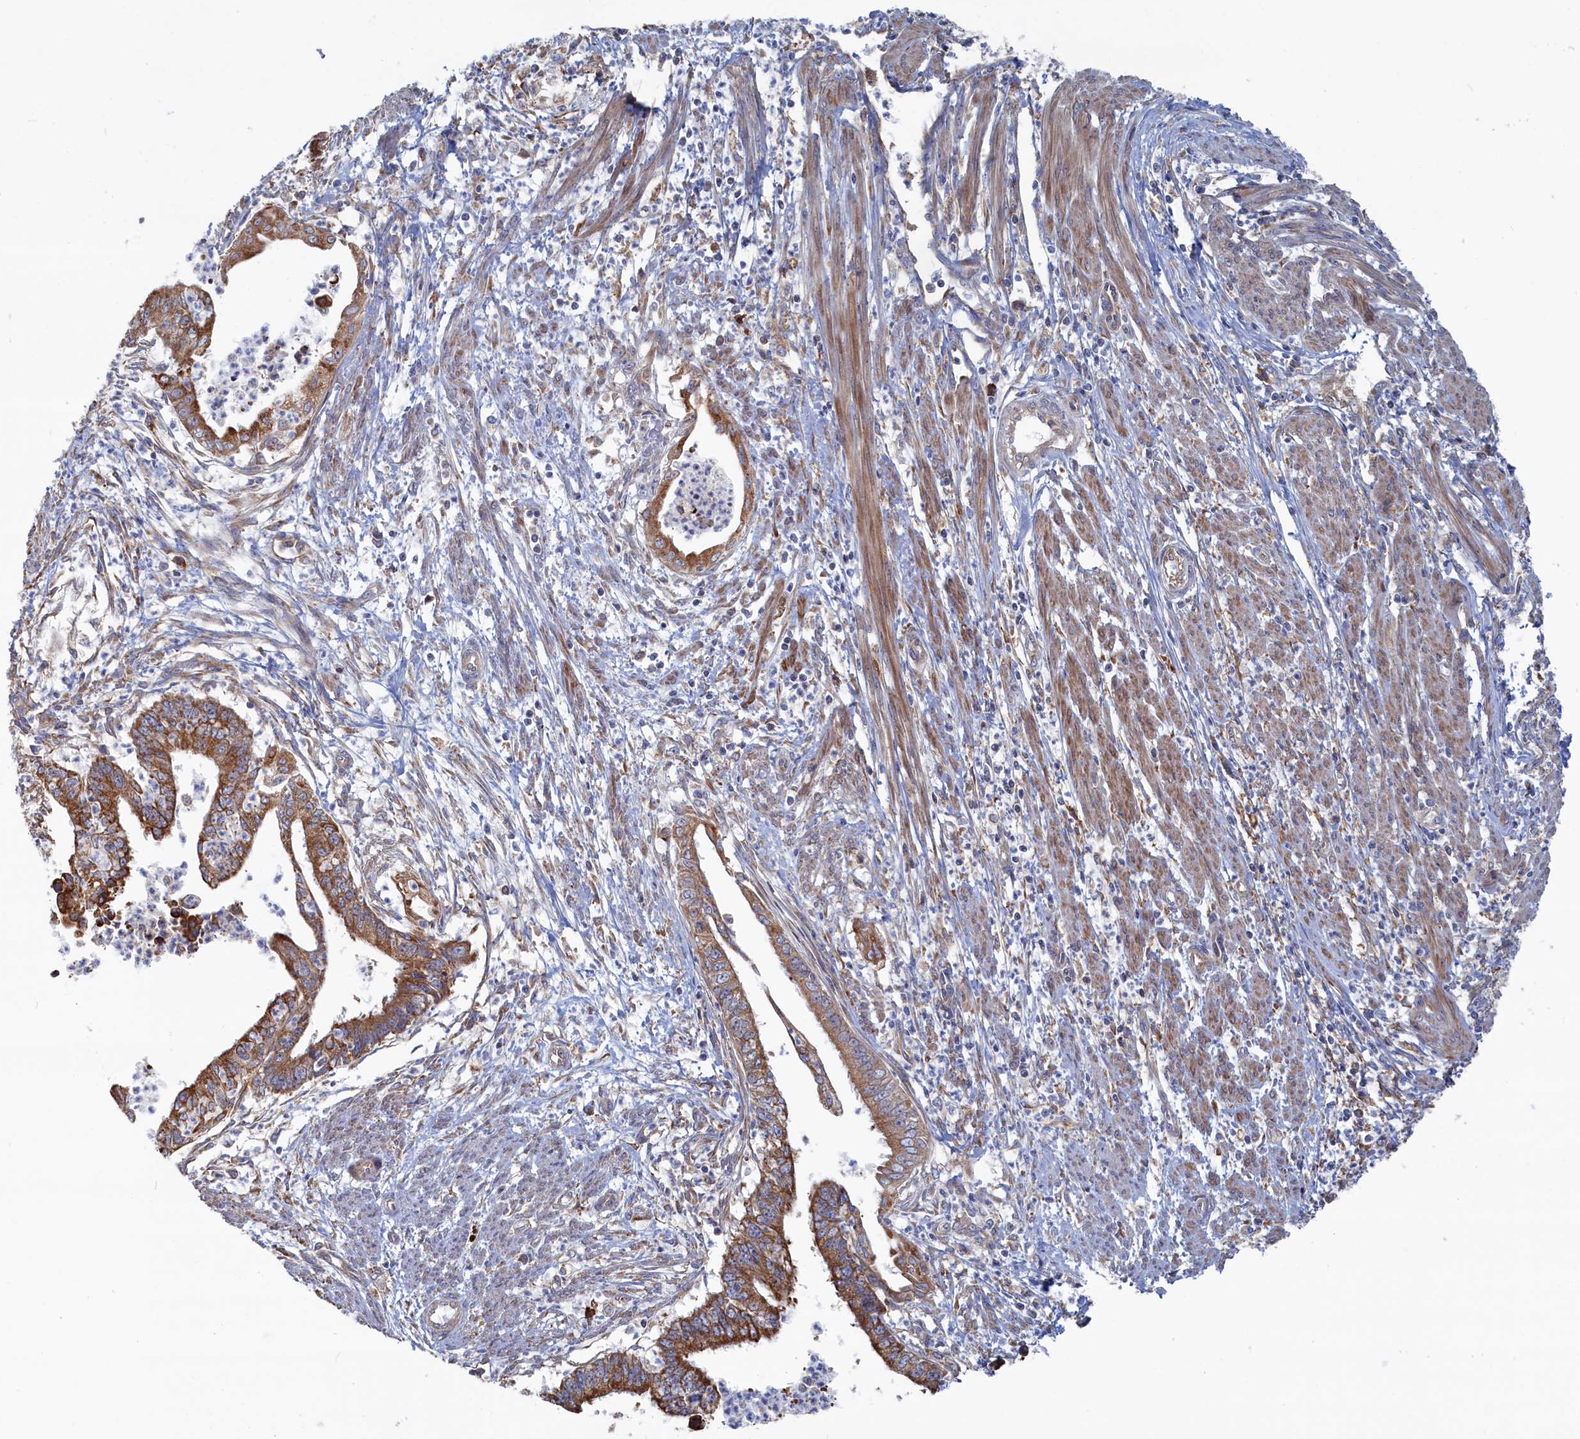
{"staining": {"intensity": "moderate", "quantity": ">75%", "location": "cytoplasmic/membranous"}, "tissue": "endometrial cancer", "cell_type": "Tumor cells", "image_type": "cancer", "snomed": [{"axis": "morphology", "description": "Adenocarcinoma, NOS"}, {"axis": "topography", "description": "Endometrium"}], "caption": "Immunohistochemical staining of human adenocarcinoma (endometrial) reveals medium levels of moderate cytoplasmic/membranous staining in approximately >75% of tumor cells.", "gene": "BPIFB6", "patient": {"sex": "female", "age": 73}}